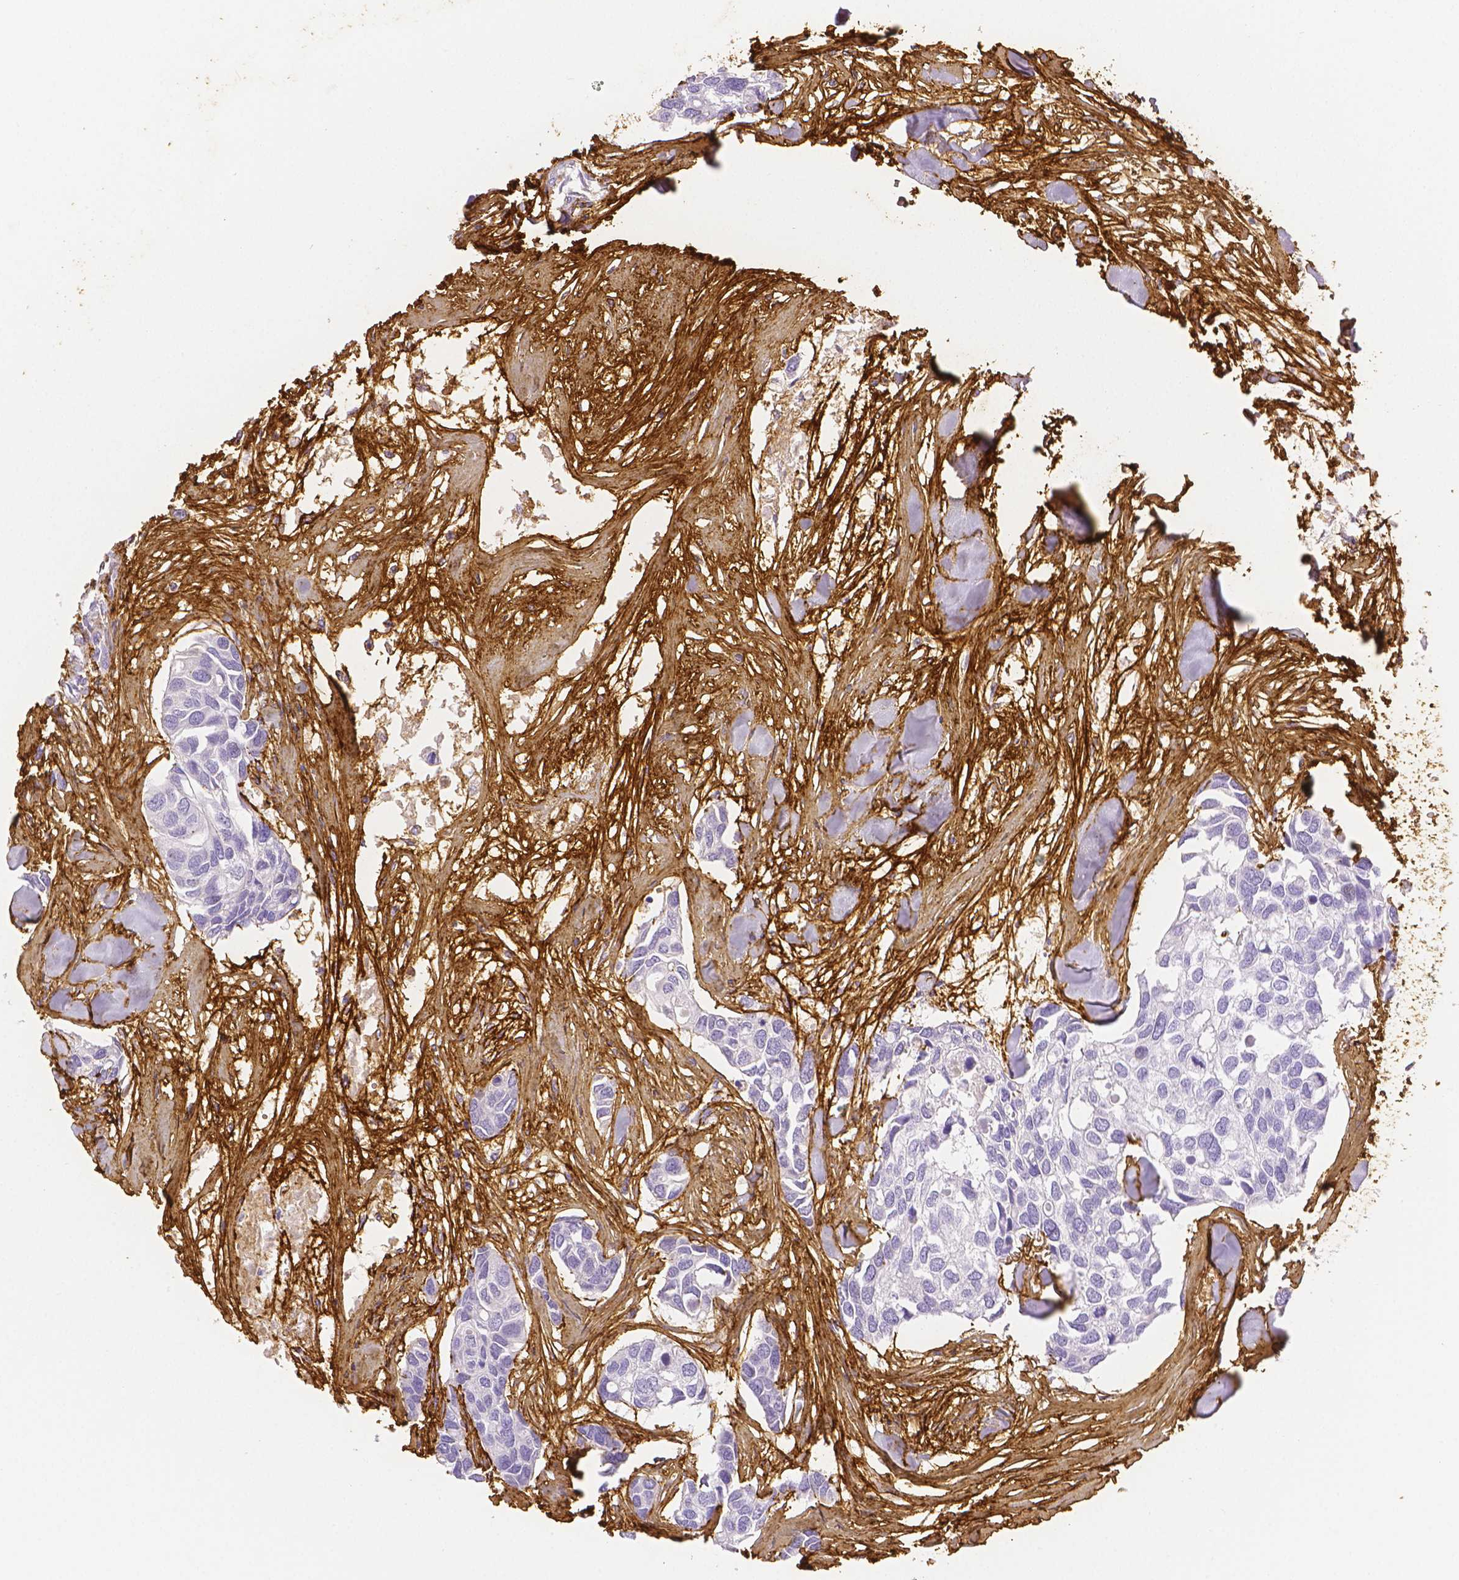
{"staining": {"intensity": "negative", "quantity": "none", "location": "none"}, "tissue": "breast cancer", "cell_type": "Tumor cells", "image_type": "cancer", "snomed": [{"axis": "morphology", "description": "Duct carcinoma"}, {"axis": "topography", "description": "Breast"}], "caption": "Immunohistochemistry image of human breast cancer stained for a protein (brown), which shows no expression in tumor cells.", "gene": "FBN1", "patient": {"sex": "female", "age": 83}}